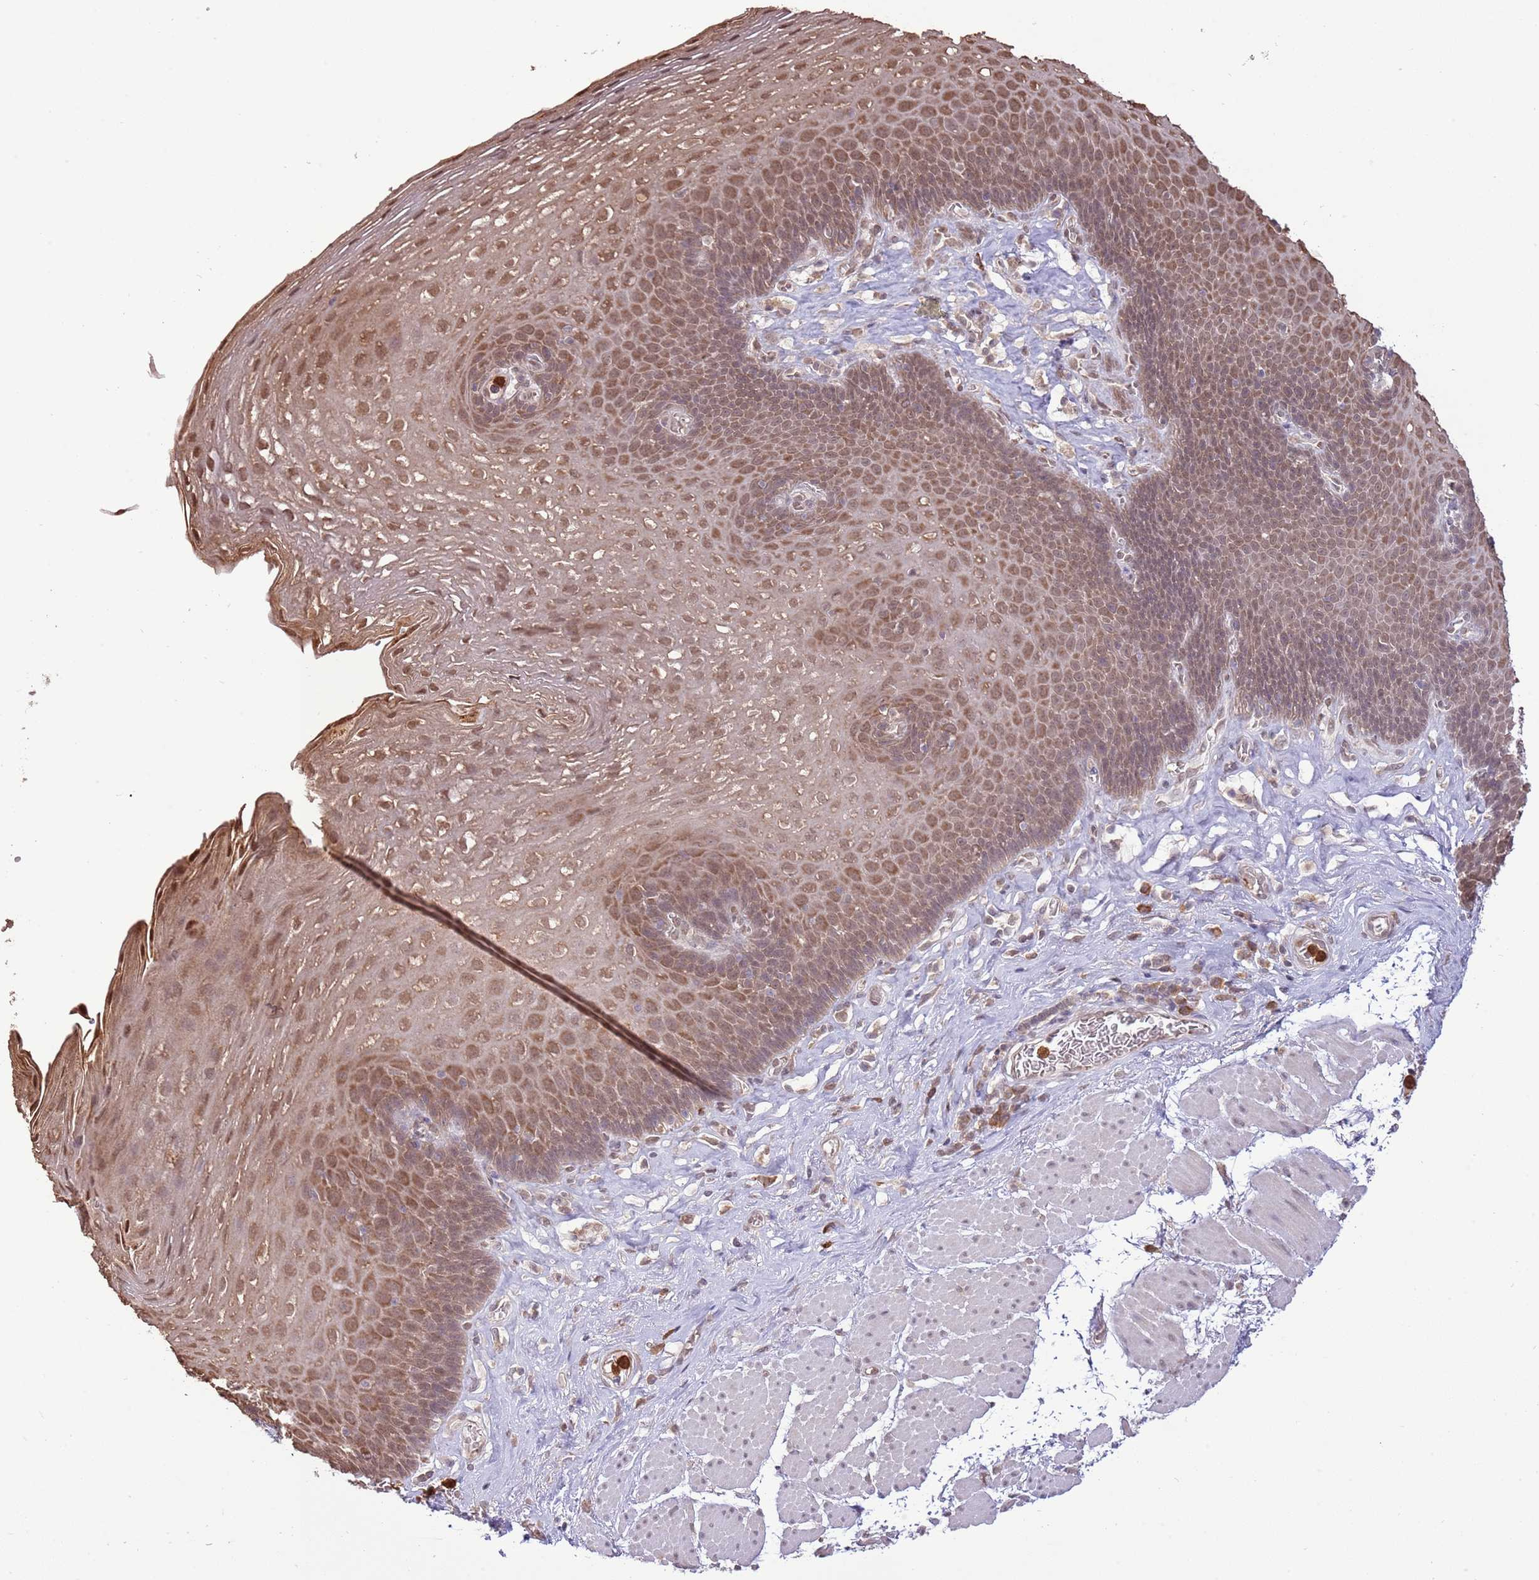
{"staining": {"intensity": "moderate", "quantity": ">75%", "location": "cytoplasmic/membranous,nuclear"}, "tissue": "esophagus", "cell_type": "Squamous epithelial cells", "image_type": "normal", "snomed": [{"axis": "morphology", "description": "Normal tissue, NOS"}, {"axis": "topography", "description": "Esophagus"}], "caption": "The histopathology image reveals a brown stain indicating the presence of a protein in the cytoplasmic/membranous,nuclear of squamous epithelial cells in esophagus. Nuclei are stained in blue.", "gene": "AMIGO1", "patient": {"sex": "female", "age": 66}}